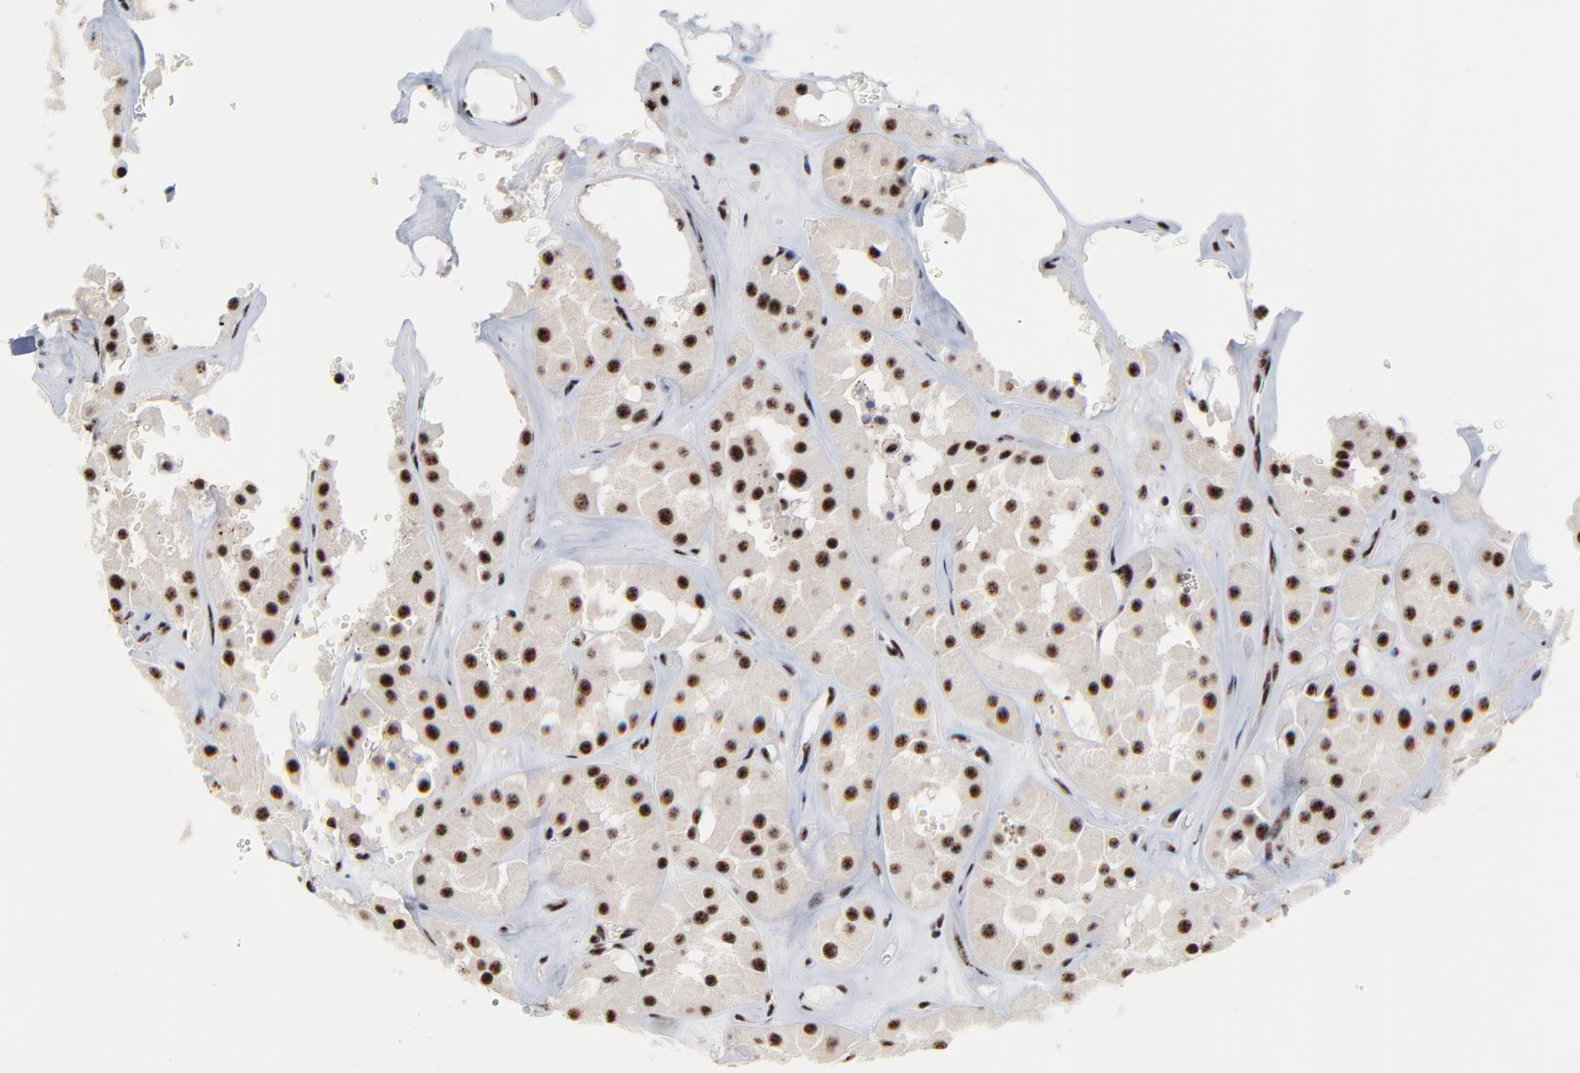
{"staining": {"intensity": "moderate", "quantity": ">75%", "location": "nuclear"}, "tissue": "renal cancer", "cell_type": "Tumor cells", "image_type": "cancer", "snomed": [{"axis": "morphology", "description": "Adenocarcinoma, uncertain malignant potential"}, {"axis": "topography", "description": "Kidney"}], "caption": "A brown stain labels moderate nuclear expression of a protein in human adenocarcinoma,  uncertain malignant potential (renal) tumor cells.", "gene": "MBD4", "patient": {"sex": "male", "age": 63}}